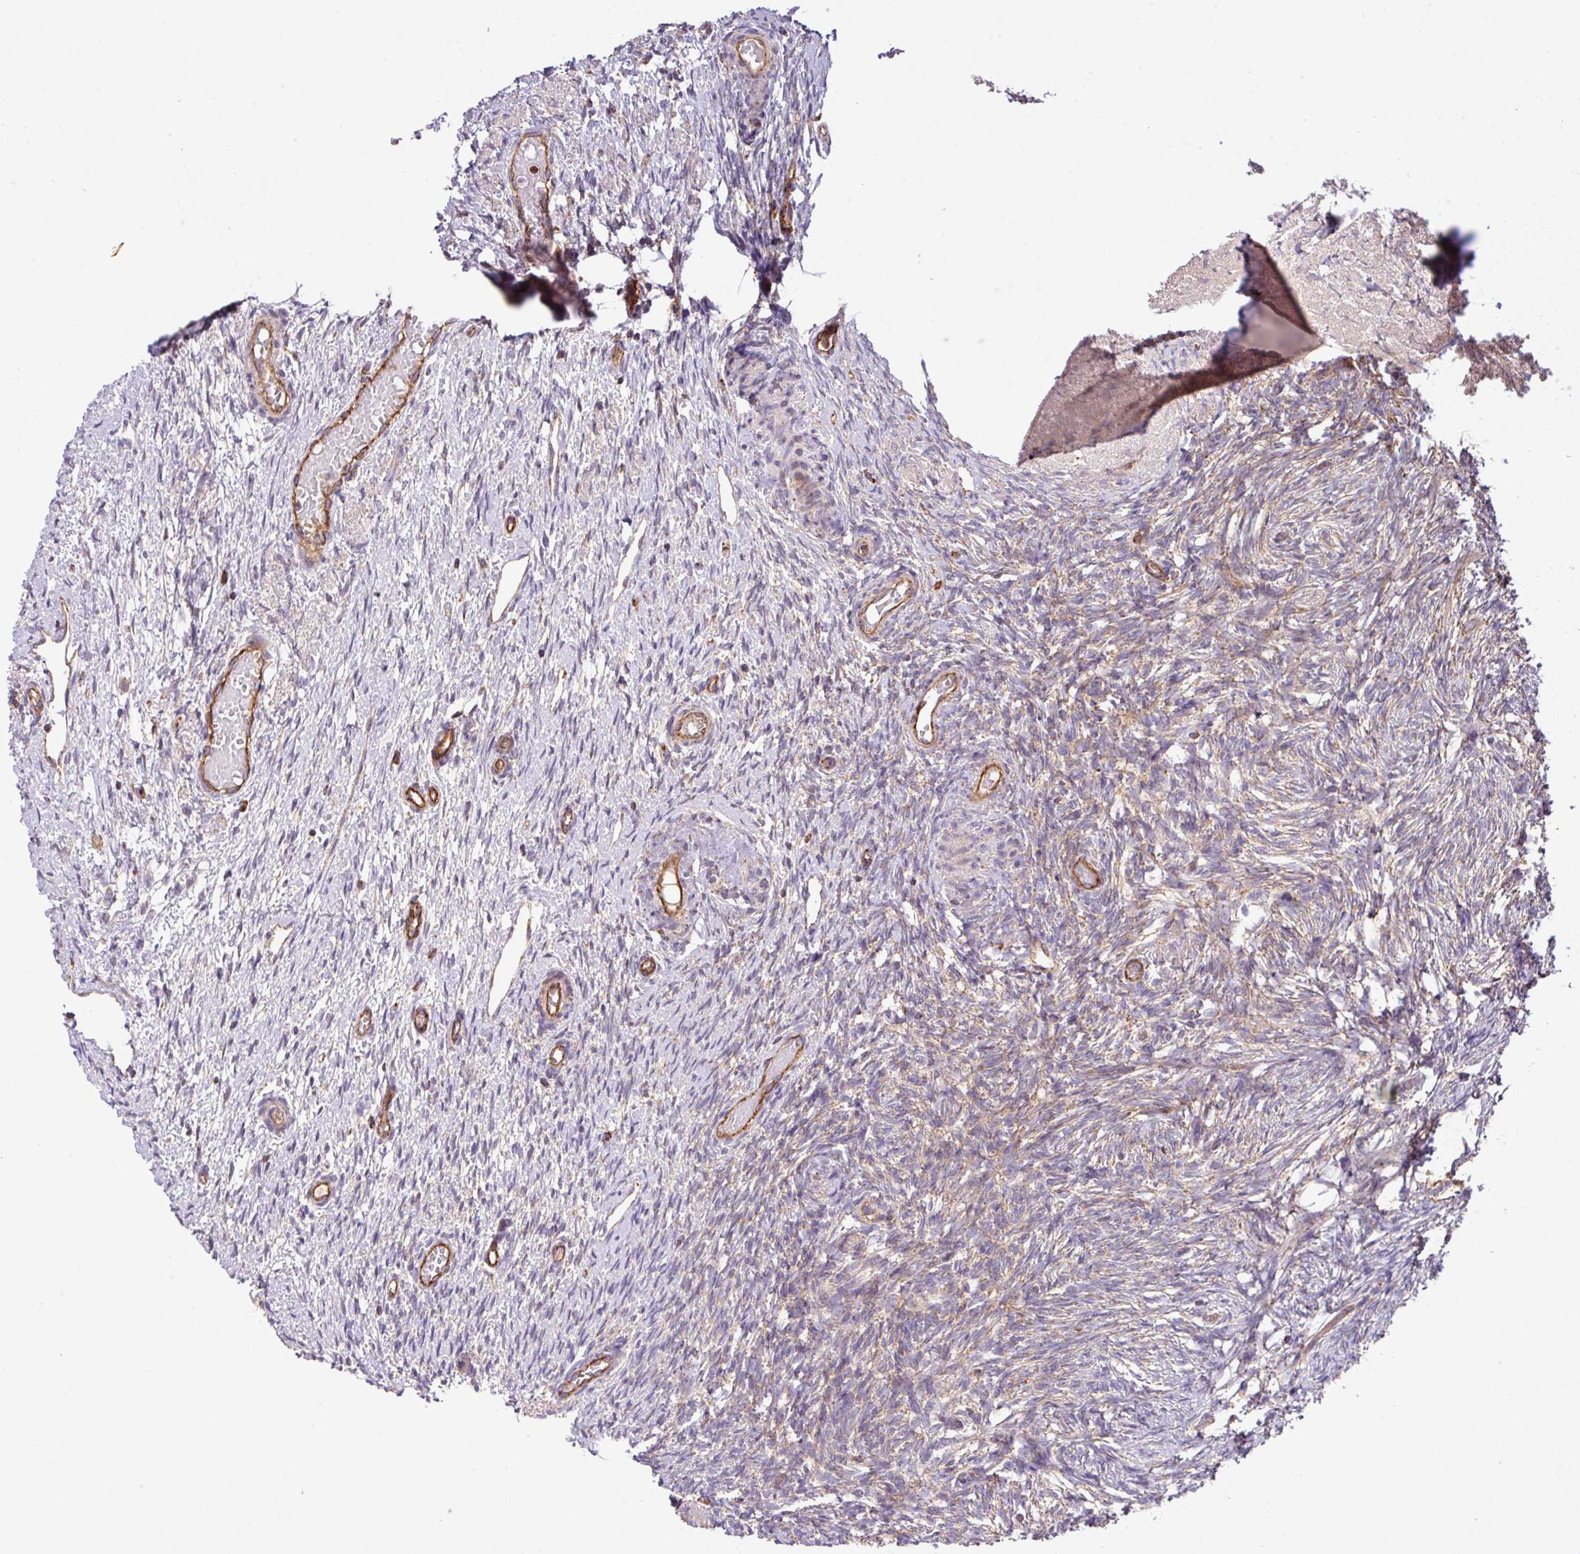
{"staining": {"intensity": "moderate", "quantity": "<25%", "location": "cytoplasmic/membranous"}, "tissue": "ovary", "cell_type": "Ovarian stroma cells", "image_type": "normal", "snomed": [{"axis": "morphology", "description": "Normal tissue, NOS"}, {"axis": "topography", "description": "Ovary"}], "caption": "Immunohistochemistry (IHC) image of normal ovary: ovary stained using immunohistochemistry reveals low levels of moderate protein expression localized specifically in the cytoplasmic/membranous of ovarian stroma cells, appearing as a cytoplasmic/membranous brown color.", "gene": "LRRC53", "patient": {"sex": "female", "age": 51}}